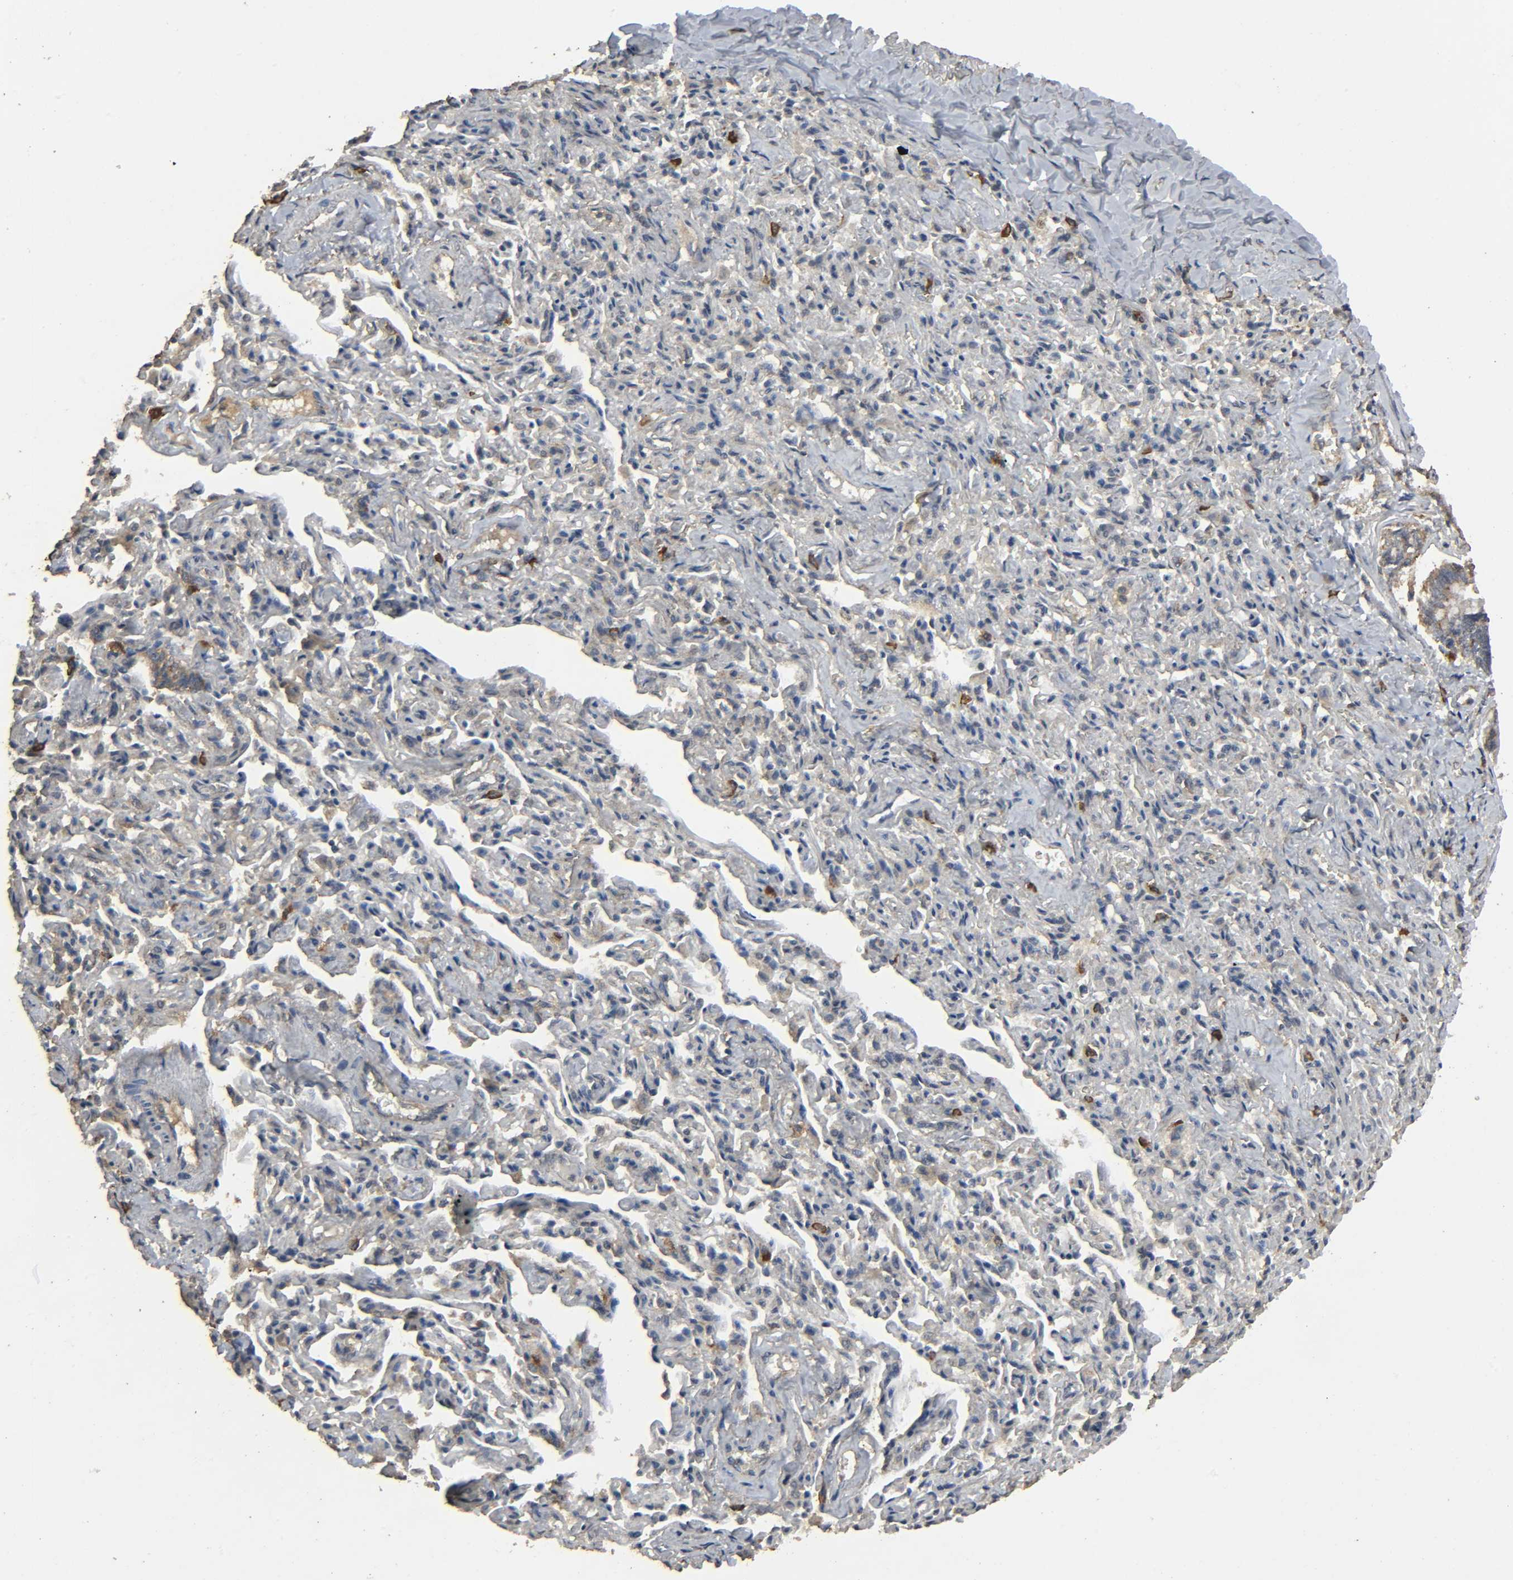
{"staining": {"intensity": "moderate", "quantity": ">75%", "location": "cytoplasmic/membranous"}, "tissue": "bronchus", "cell_type": "Respiratory epithelial cells", "image_type": "normal", "snomed": [{"axis": "morphology", "description": "Normal tissue, NOS"}, {"axis": "topography", "description": "Lung"}], "caption": "About >75% of respiratory epithelial cells in normal bronchus exhibit moderate cytoplasmic/membranous protein expression as visualized by brown immunohistochemical staining.", "gene": "DDX6", "patient": {"sex": "male", "age": 64}}